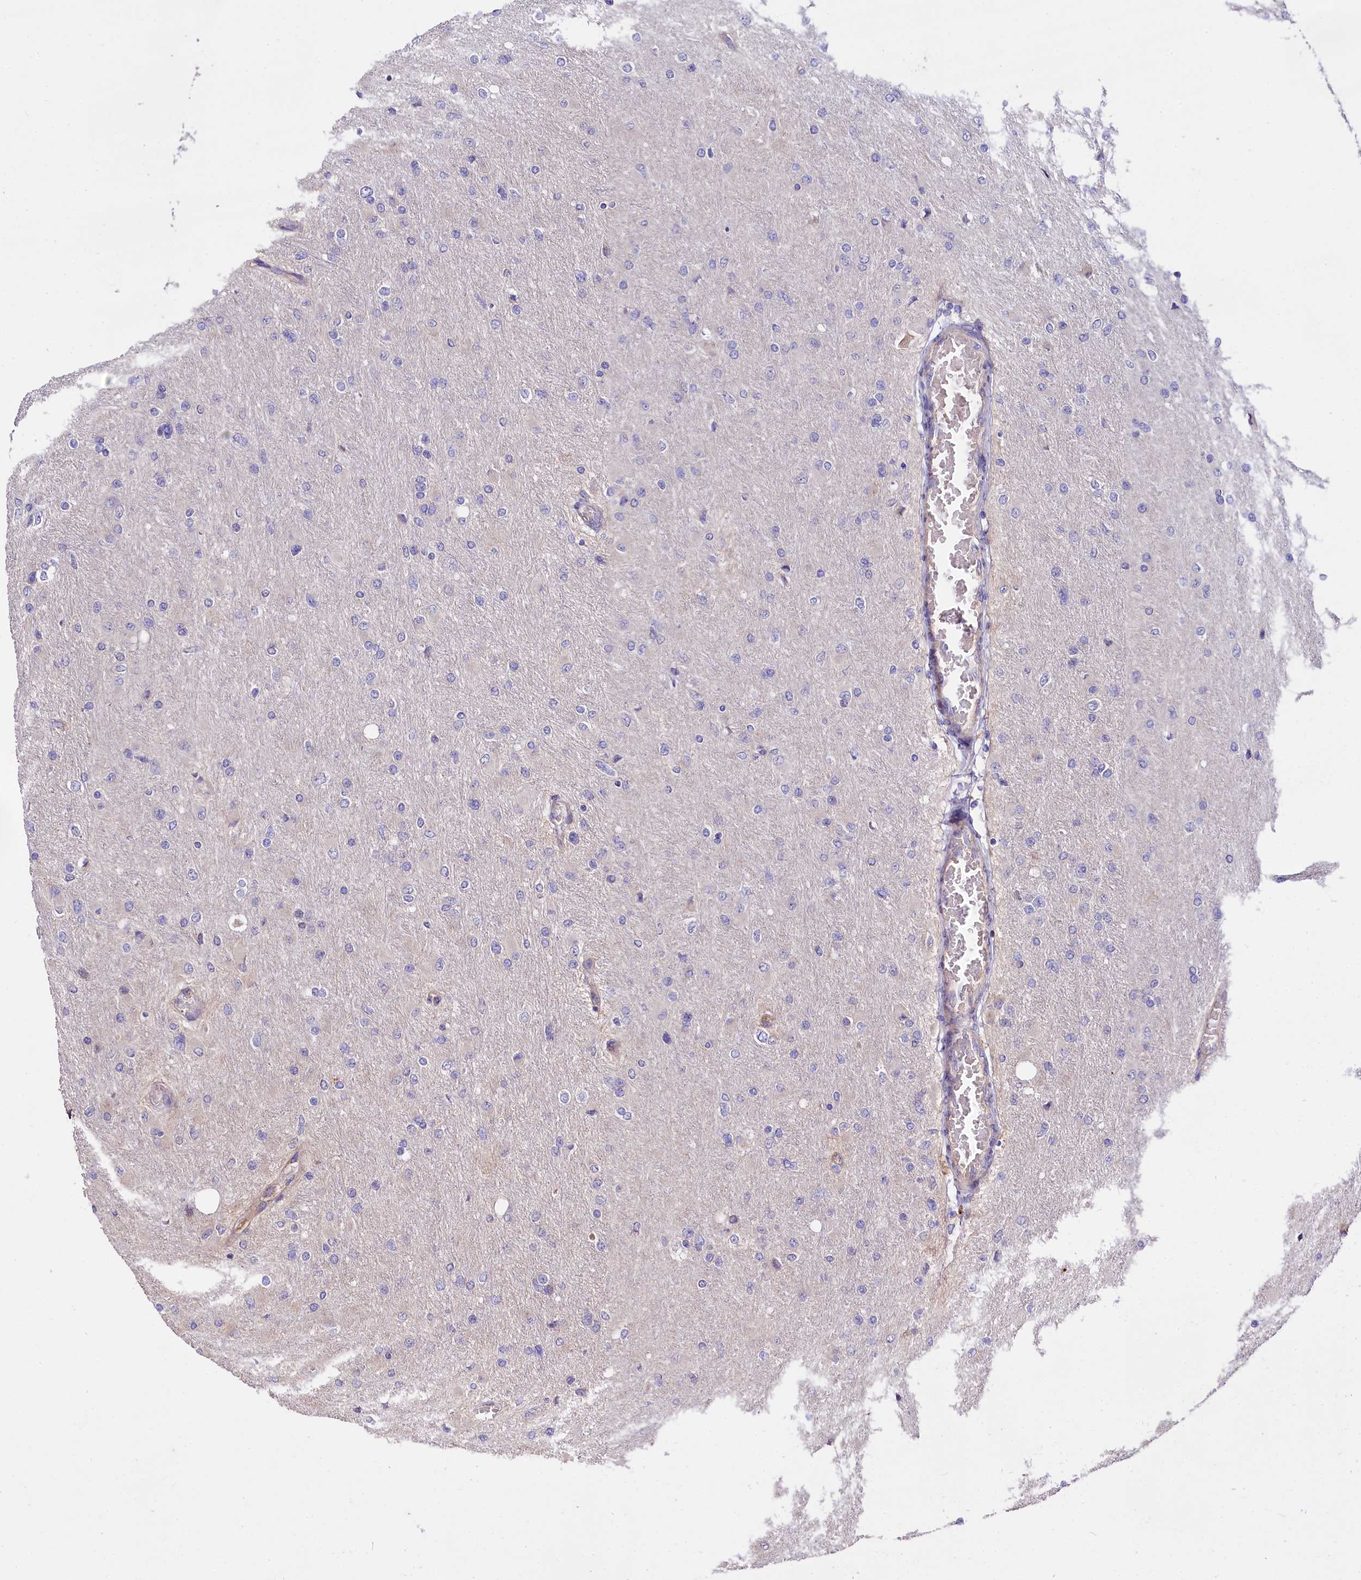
{"staining": {"intensity": "negative", "quantity": "none", "location": "none"}, "tissue": "glioma", "cell_type": "Tumor cells", "image_type": "cancer", "snomed": [{"axis": "morphology", "description": "Glioma, malignant, High grade"}, {"axis": "topography", "description": "Cerebral cortex"}], "caption": "Tumor cells are negative for protein expression in human glioma. (Immunohistochemistry (ihc), brightfield microscopy, high magnification).", "gene": "RPUSD3", "patient": {"sex": "female", "age": 36}}